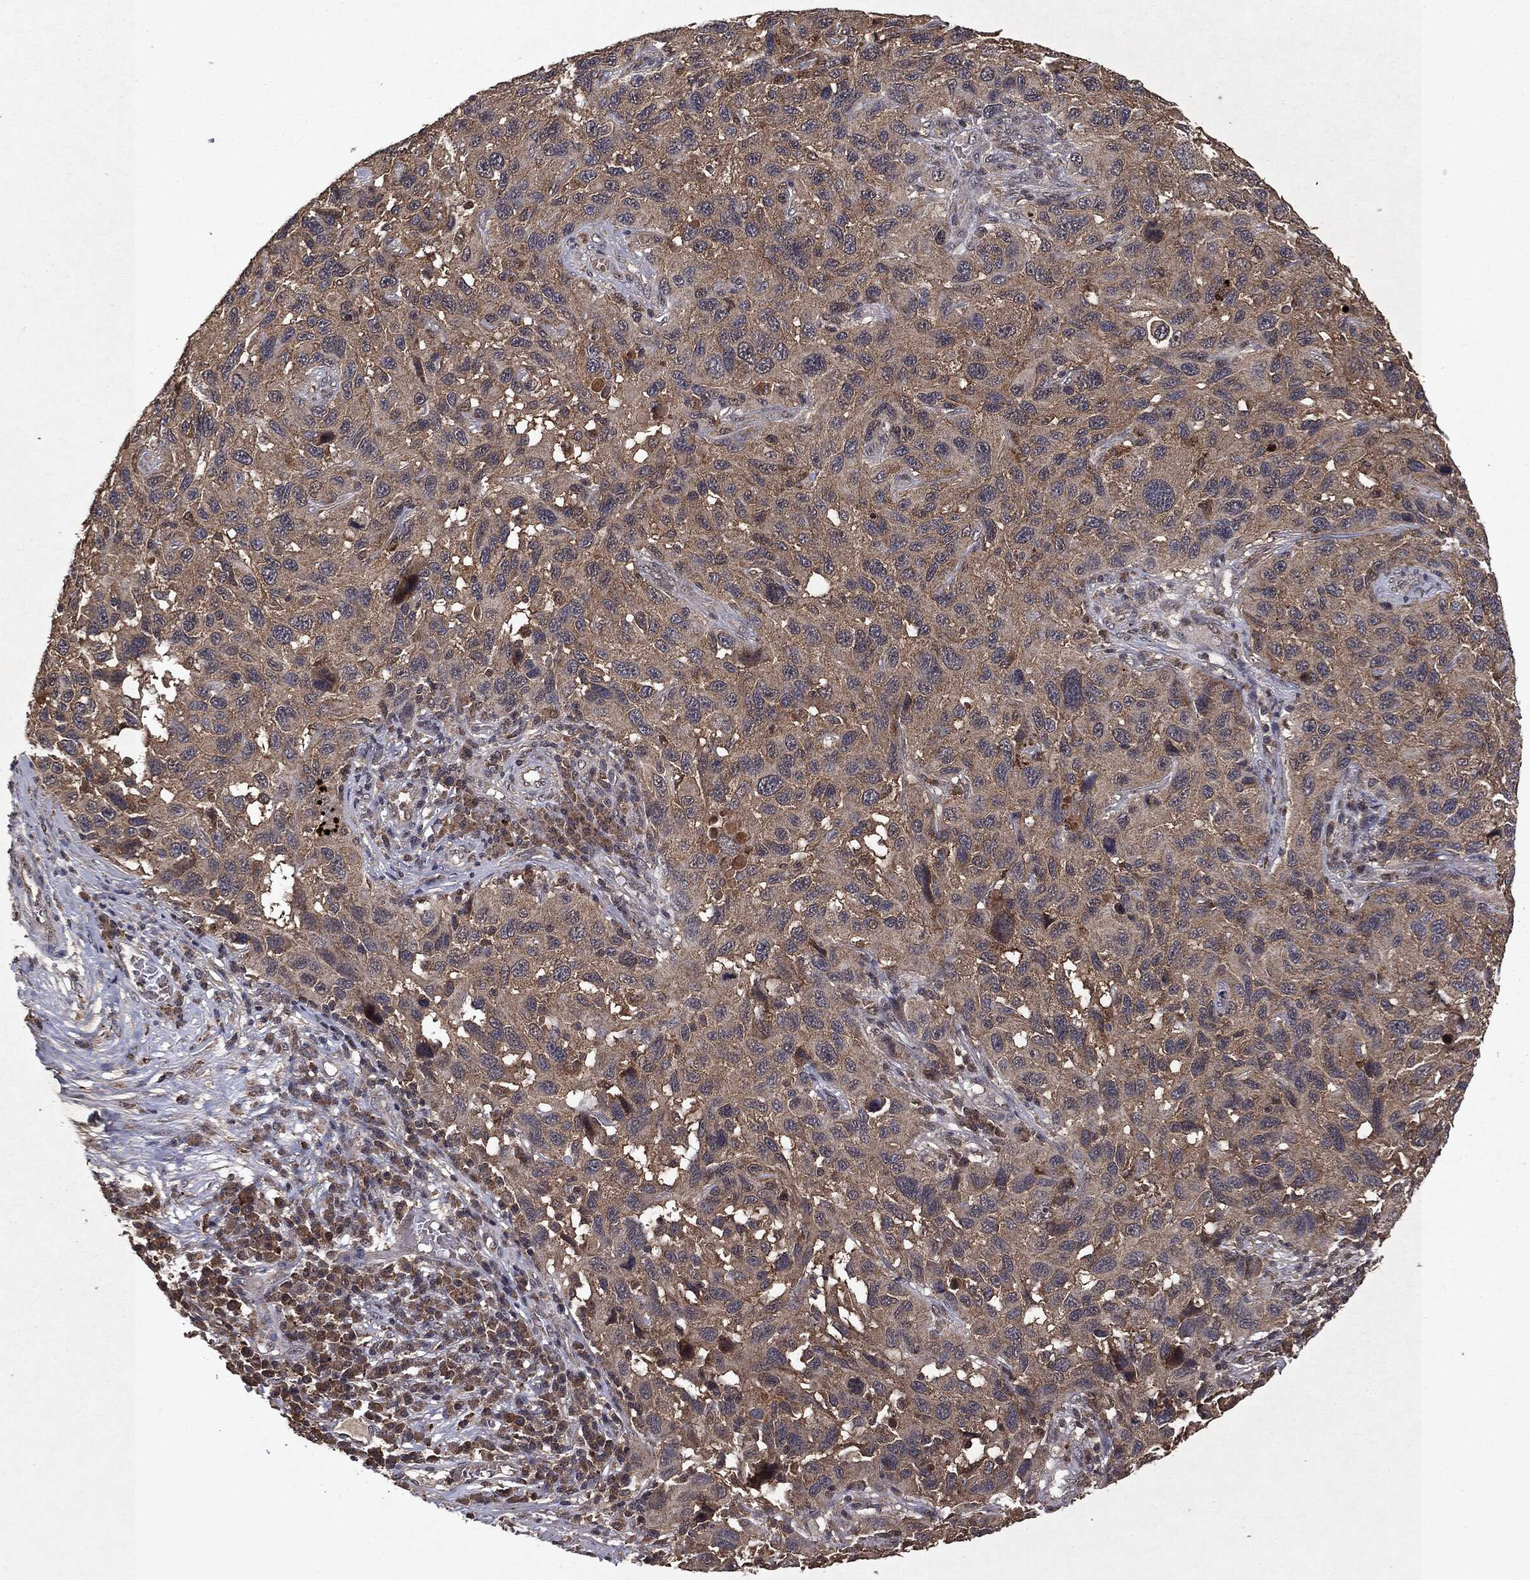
{"staining": {"intensity": "weak", "quantity": "<25%", "location": "cytoplasmic/membranous"}, "tissue": "melanoma", "cell_type": "Tumor cells", "image_type": "cancer", "snomed": [{"axis": "morphology", "description": "Malignant melanoma, NOS"}, {"axis": "topography", "description": "Skin"}], "caption": "This is a photomicrograph of immunohistochemistry (IHC) staining of malignant melanoma, which shows no staining in tumor cells.", "gene": "MTOR", "patient": {"sex": "male", "age": 53}}